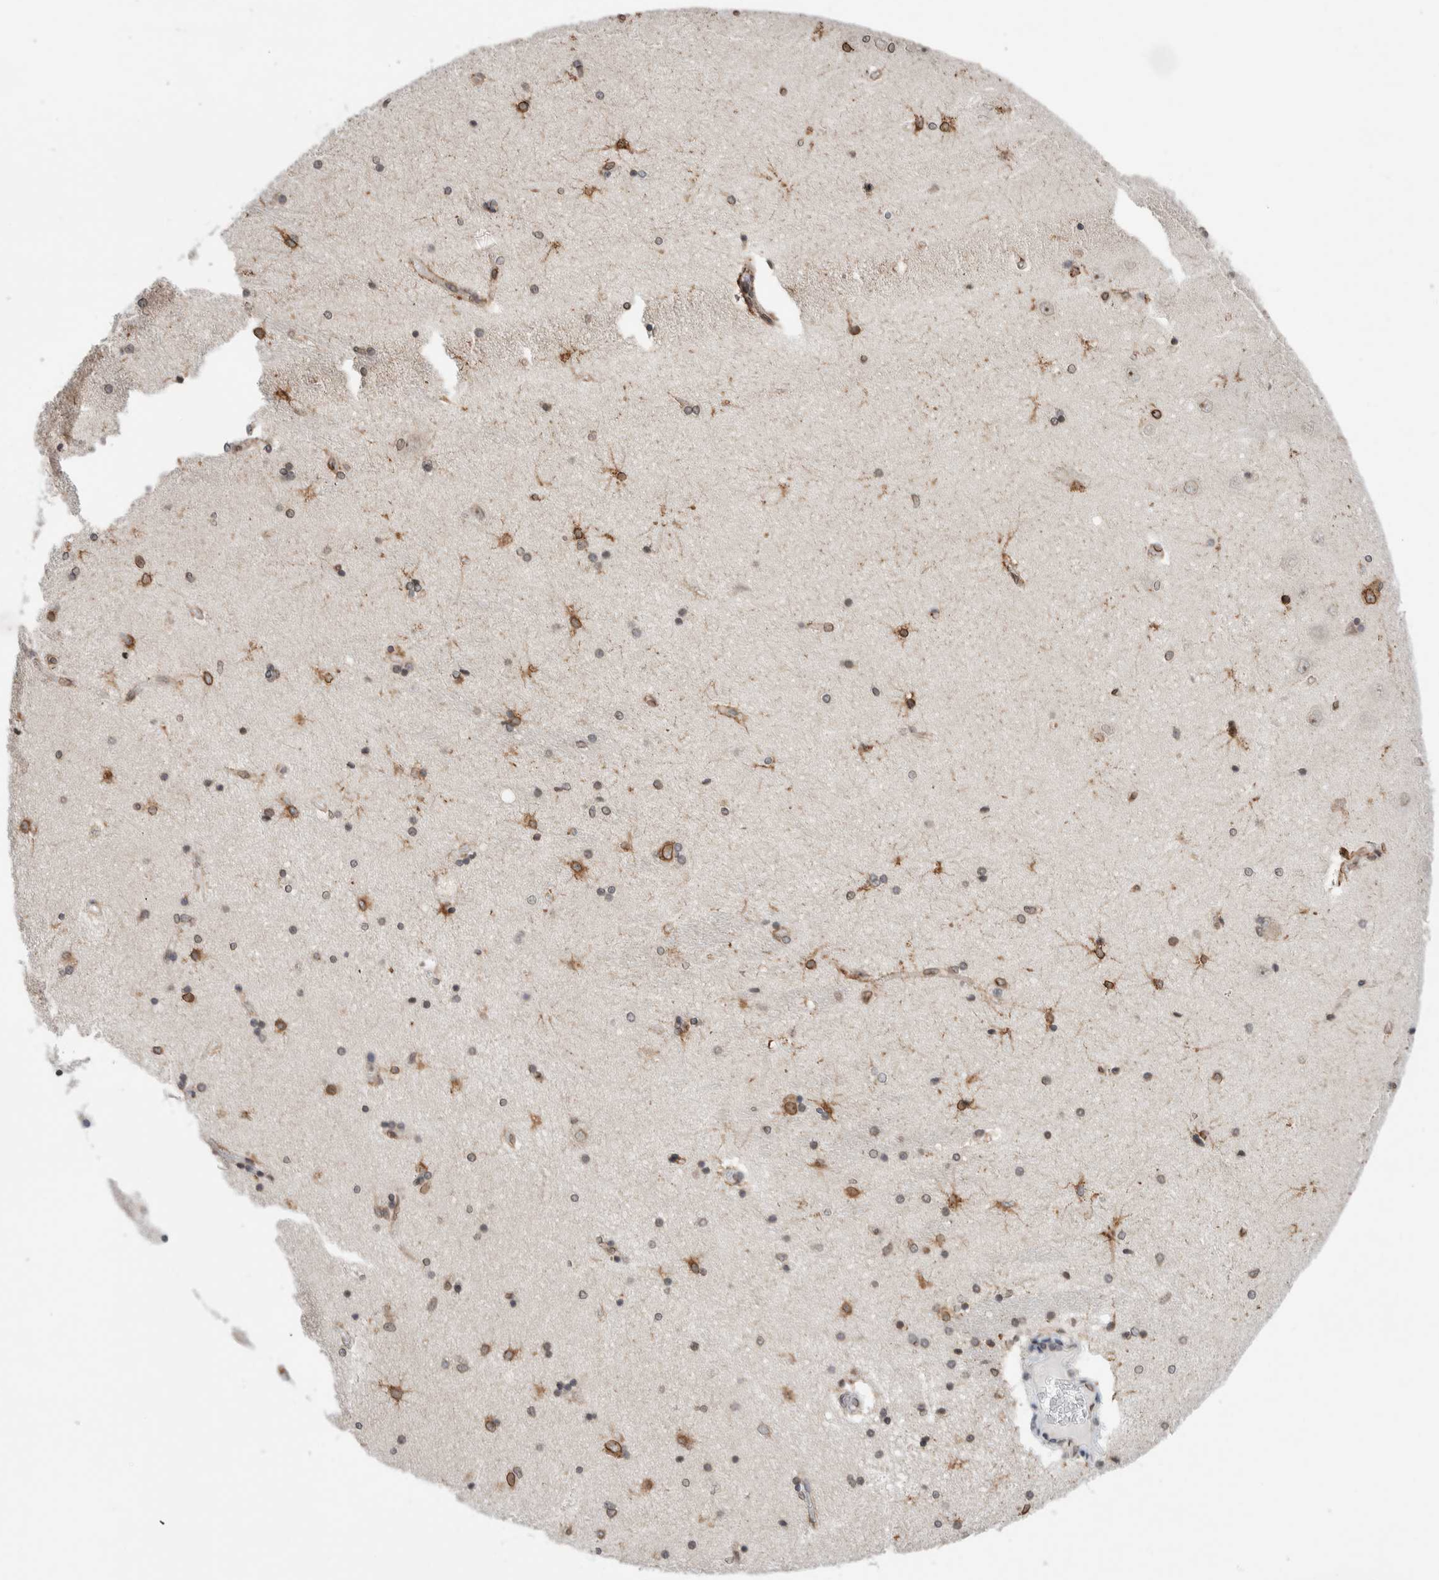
{"staining": {"intensity": "moderate", "quantity": "25%-75%", "location": "cytoplasmic/membranous,nuclear"}, "tissue": "hippocampus", "cell_type": "Glial cells", "image_type": "normal", "snomed": [{"axis": "morphology", "description": "Normal tissue, NOS"}, {"axis": "topography", "description": "Hippocampus"}], "caption": "Immunohistochemical staining of normal hippocampus reveals 25%-75% levels of moderate cytoplasmic/membranous,nuclear protein staining in about 25%-75% of glial cells. (IHC, brightfield microscopy, high magnification).", "gene": "RBMX2", "patient": {"sex": "female", "age": 54}}